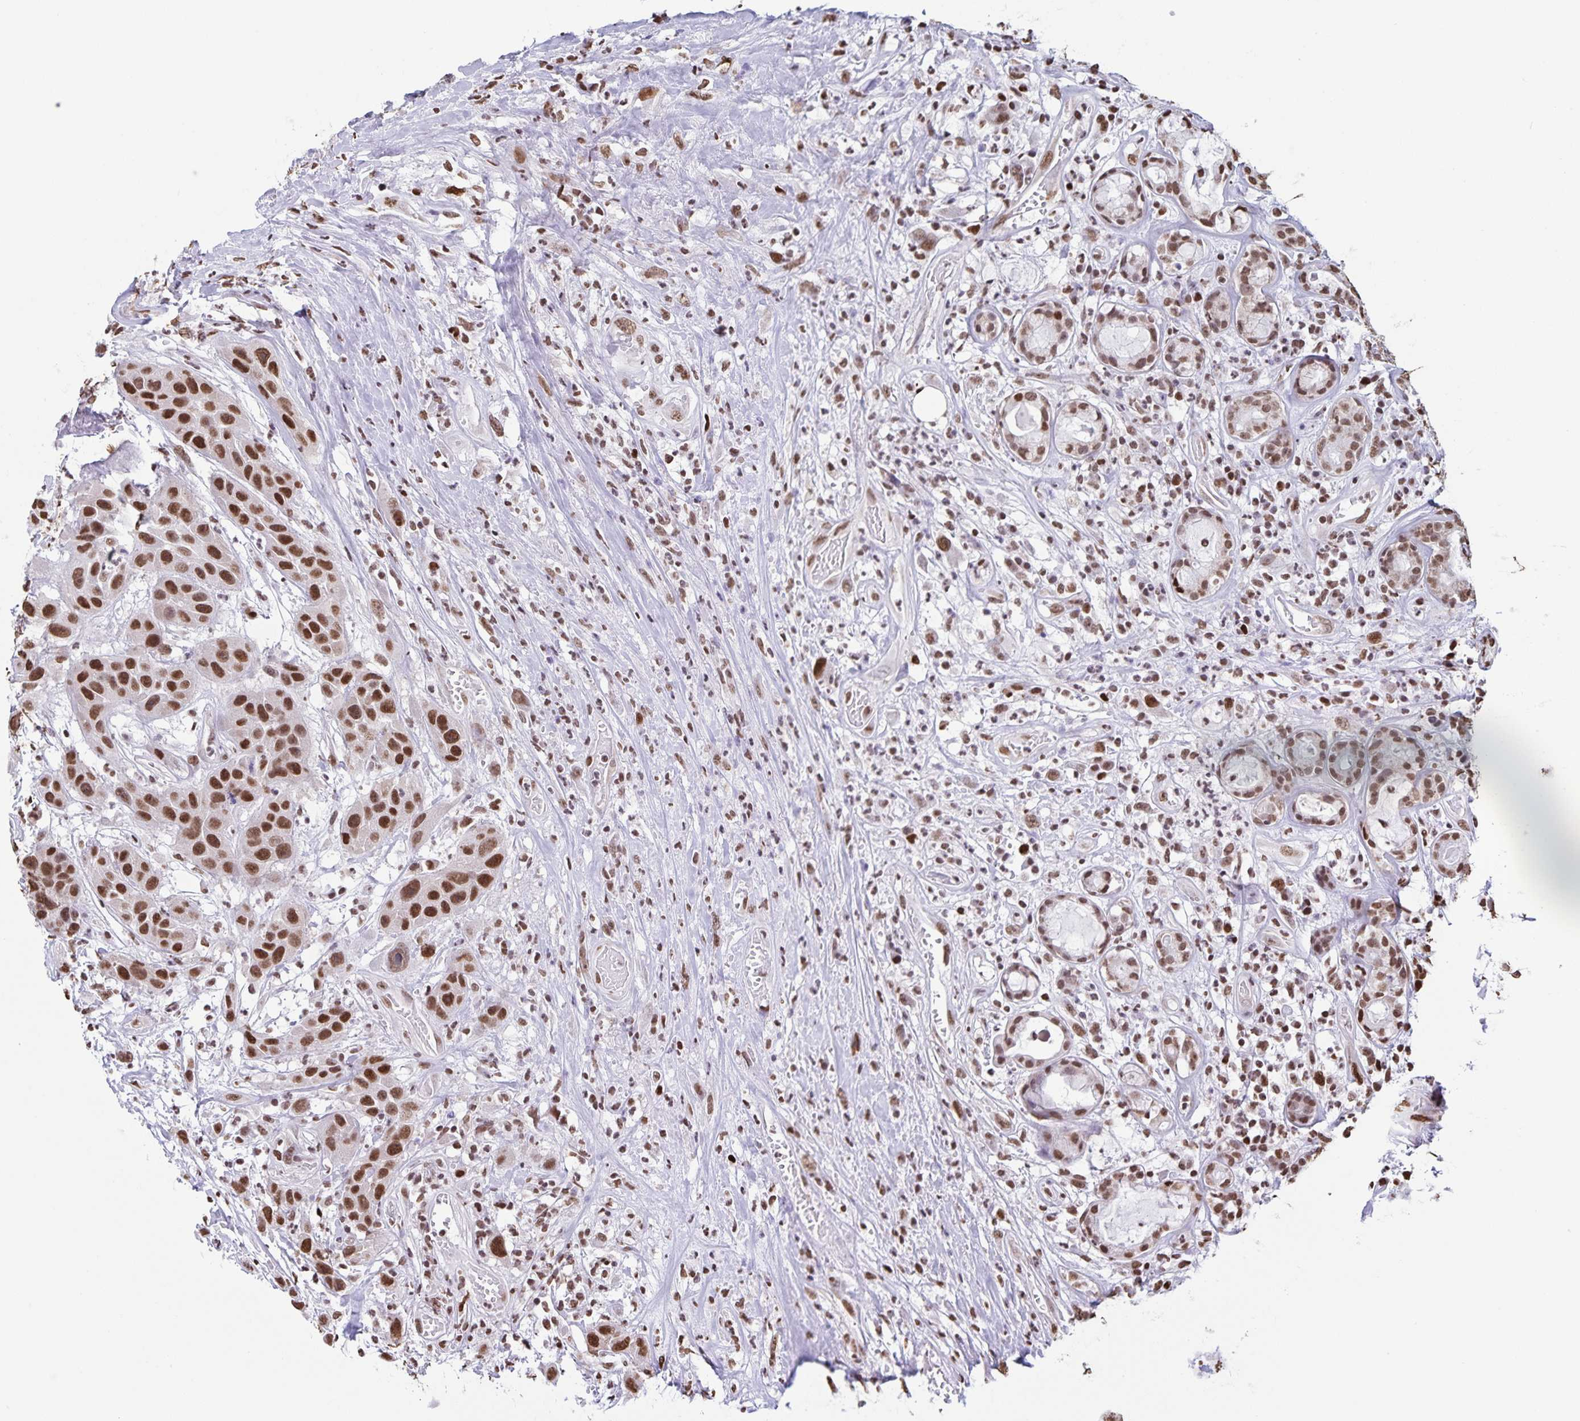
{"staining": {"intensity": "moderate", "quantity": ">75%", "location": "nuclear"}, "tissue": "head and neck cancer", "cell_type": "Tumor cells", "image_type": "cancer", "snomed": [{"axis": "morphology", "description": "Squamous cell carcinoma, NOS"}, {"axis": "topography", "description": "Head-Neck"}], "caption": "Head and neck cancer stained with DAB immunohistochemistry reveals medium levels of moderate nuclear staining in about >75% of tumor cells.", "gene": "DUT", "patient": {"sex": "male", "age": 57}}